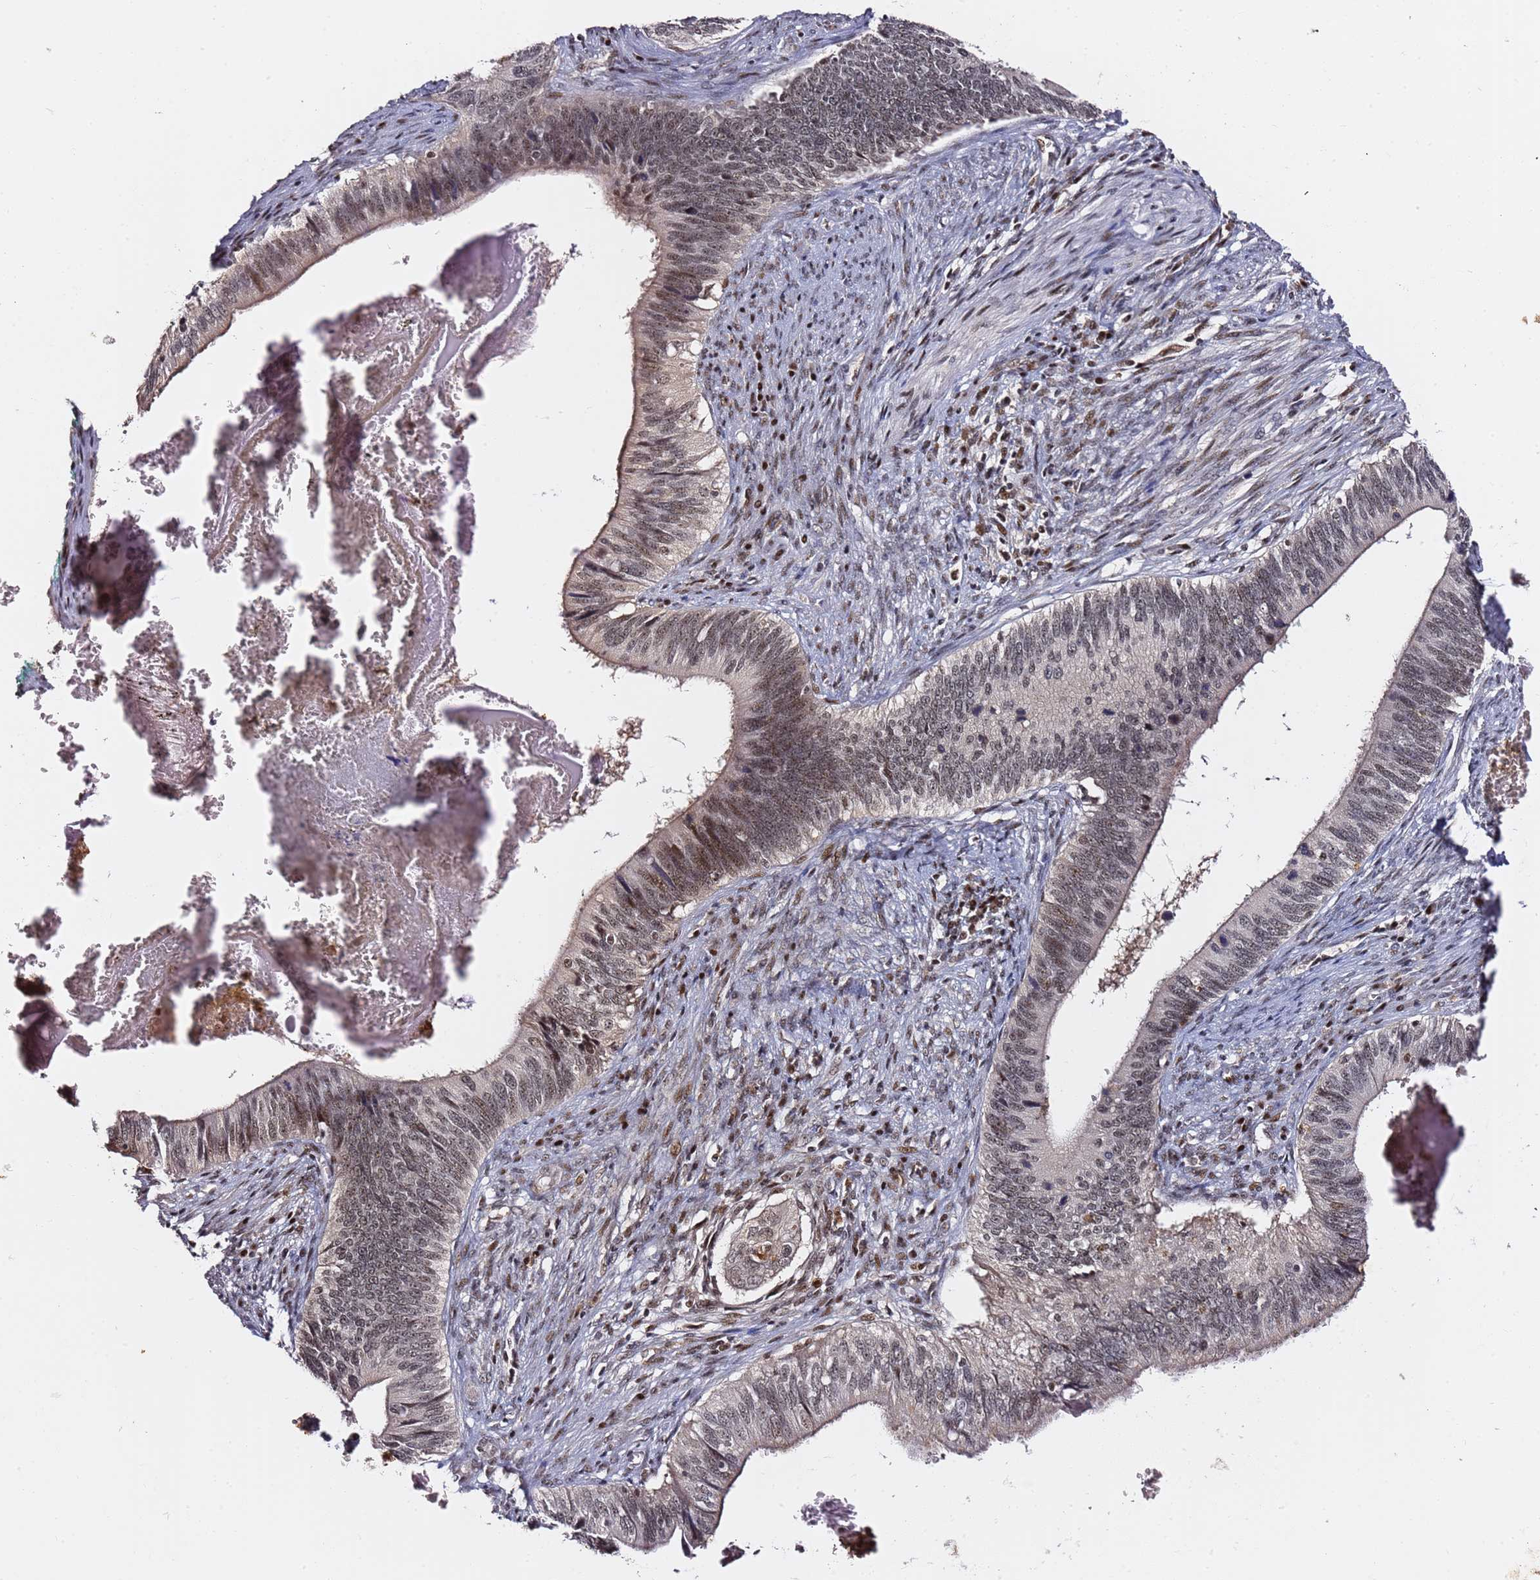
{"staining": {"intensity": "weak", "quantity": ">75%", "location": "nuclear"}, "tissue": "cervical cancer", "cell_type": "Tumor cells", "image_type": "cancer", "snomed": [{"axis": "morphology", "description": "Adenocarcinoma, NOS"}, {"axis": "topography", "description": "Cervix"}], "caption": "Protein staining exhibits weak nuclear positivity in approximately >75% of tumor cells in cervical cancer.", "gene": "FCF1", "patient": {"sex": "female", "age": 42}}